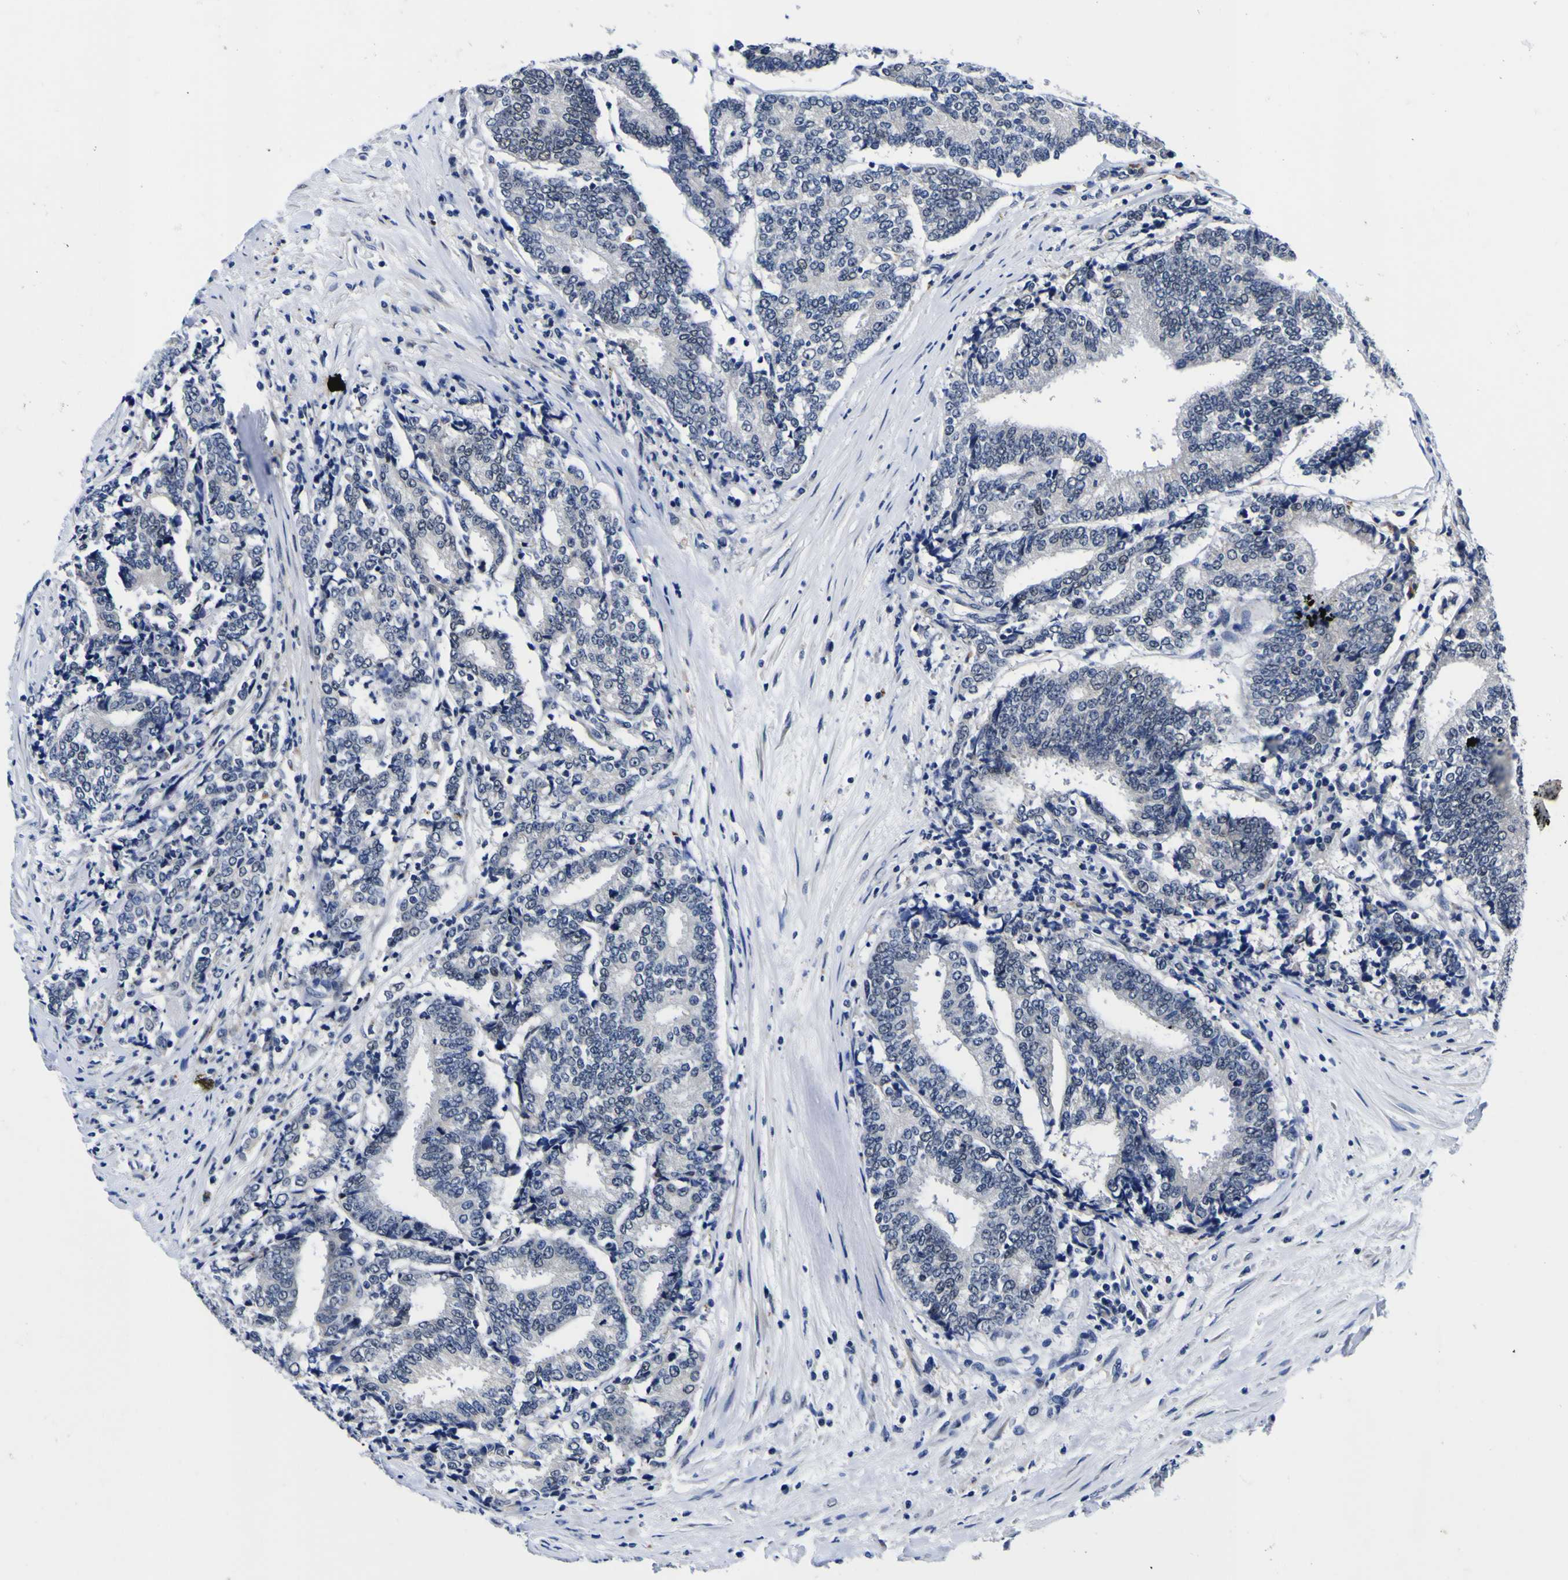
{"staining": {"intensity": "negative", "quantity": "none", "location": "none"}, "tissue": "prostate cancer", "cell_type": "Tumor cells", "image_type": "cancer", "snomed": [{"axis": "morphology", "description": "Normal tissue, NOS"}, {"axis": "morphology", "description": "Adenocarcinoma, High grade"}, {"axis": "topography", "description": "Prostate"}, {"axis": "topography", "description": "Seminal veicle"}], "caption": "Tumor cells show no significant protein expression in prostate high-grade adenocarcinoma.", "gene": "IGFLR1", "patient": {"sex": "male", "age": 55}}